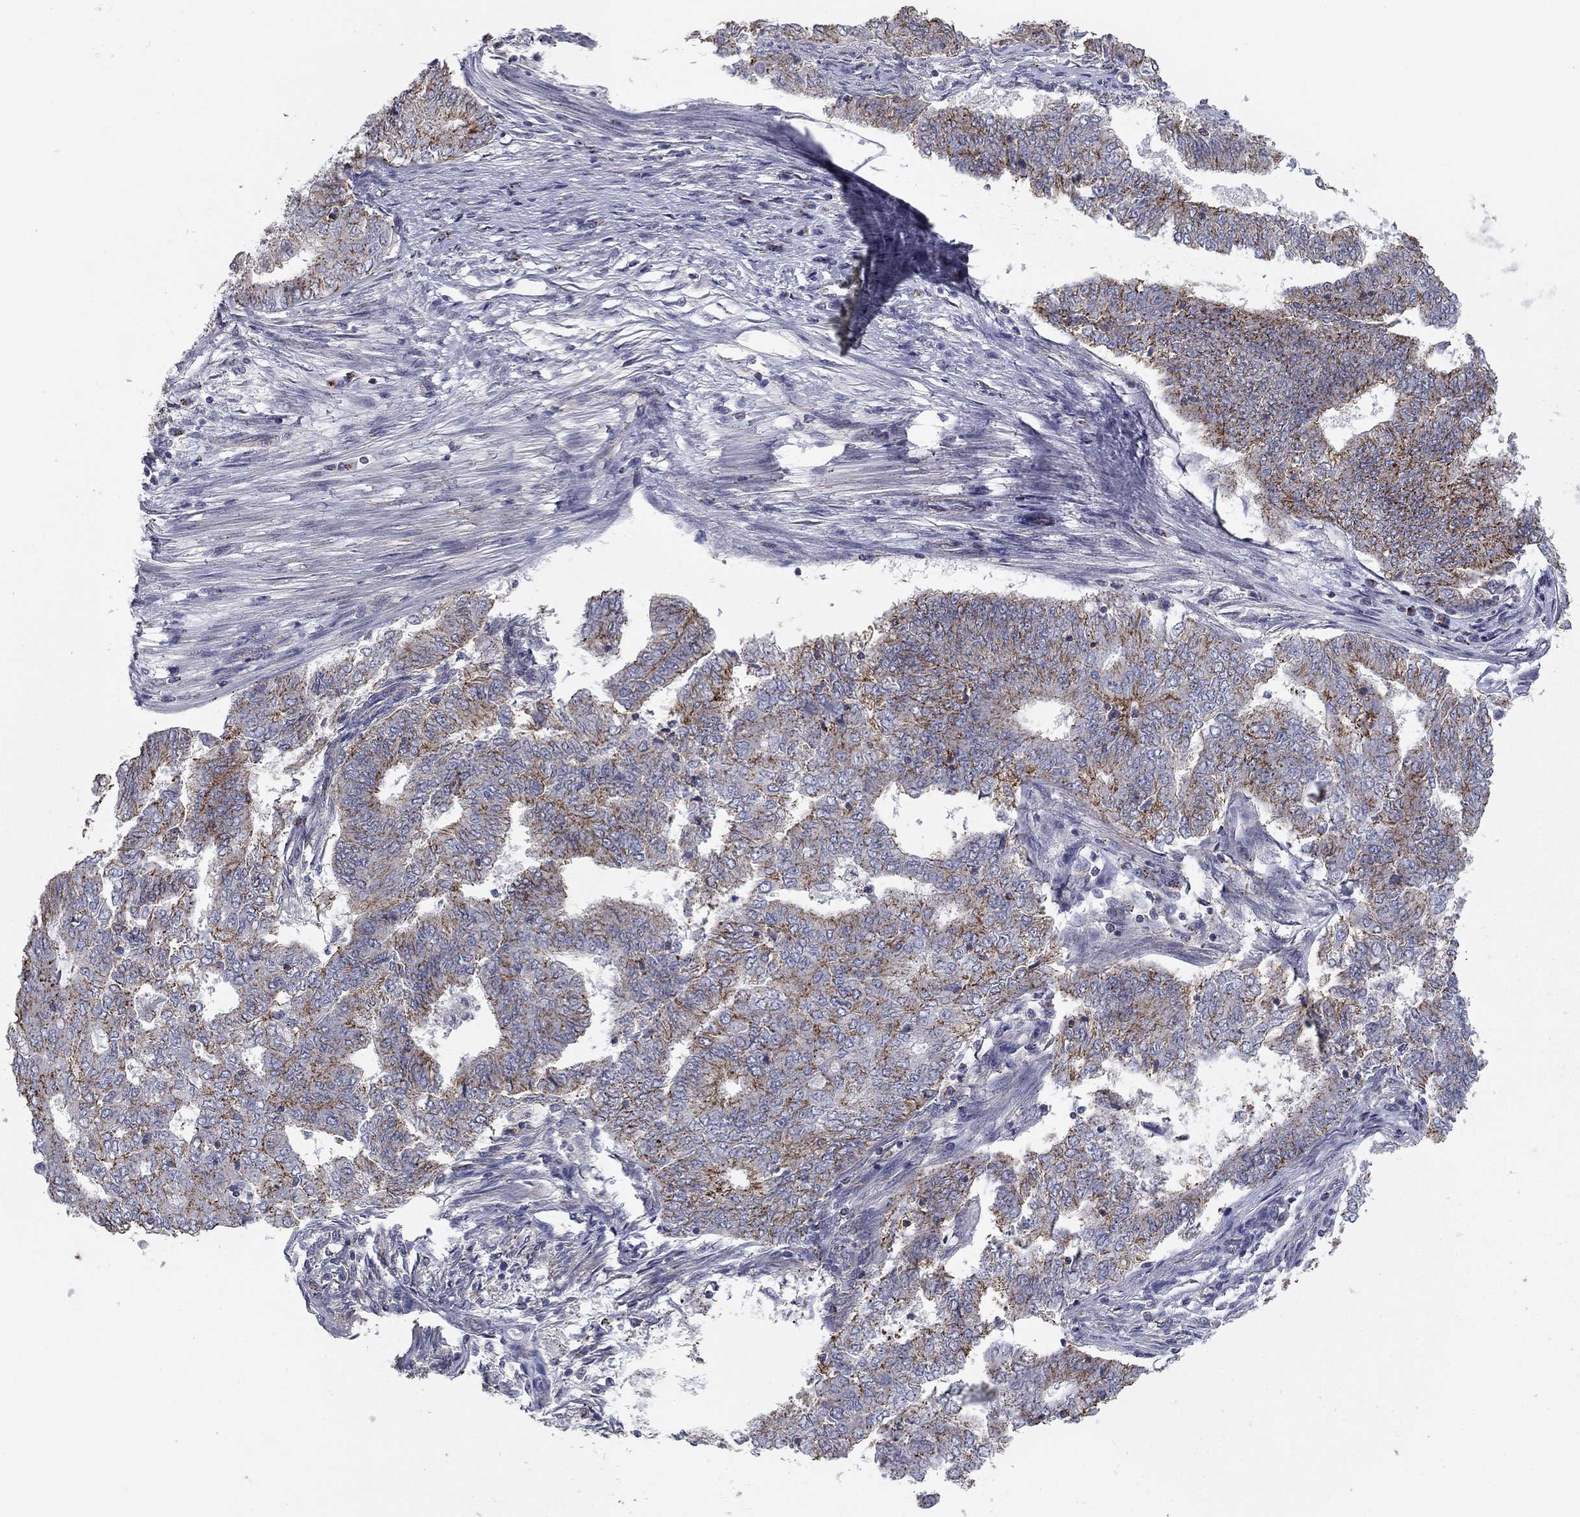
{"staining": {"intensity": "strong", "quantity": "25%-75%", "location": "cytoplasmic/membranous"}, "tissue": "endometrial cancer", "cell_type": "Tumor cells", "image_type": "cancer", "snomed": [{"axis": "morphology", "description": "Adenocarcinoma, NOS"}, {"axis": "topography", "description": "Endometrium"}], "caption": "The immunohistochemical stain highlights strong cytoplasmic/membranous expression in tumor cells of endometrial cancer tissue.", "gene": "SEPTIN3", "patient": {"sex": "female", "age": 62}}